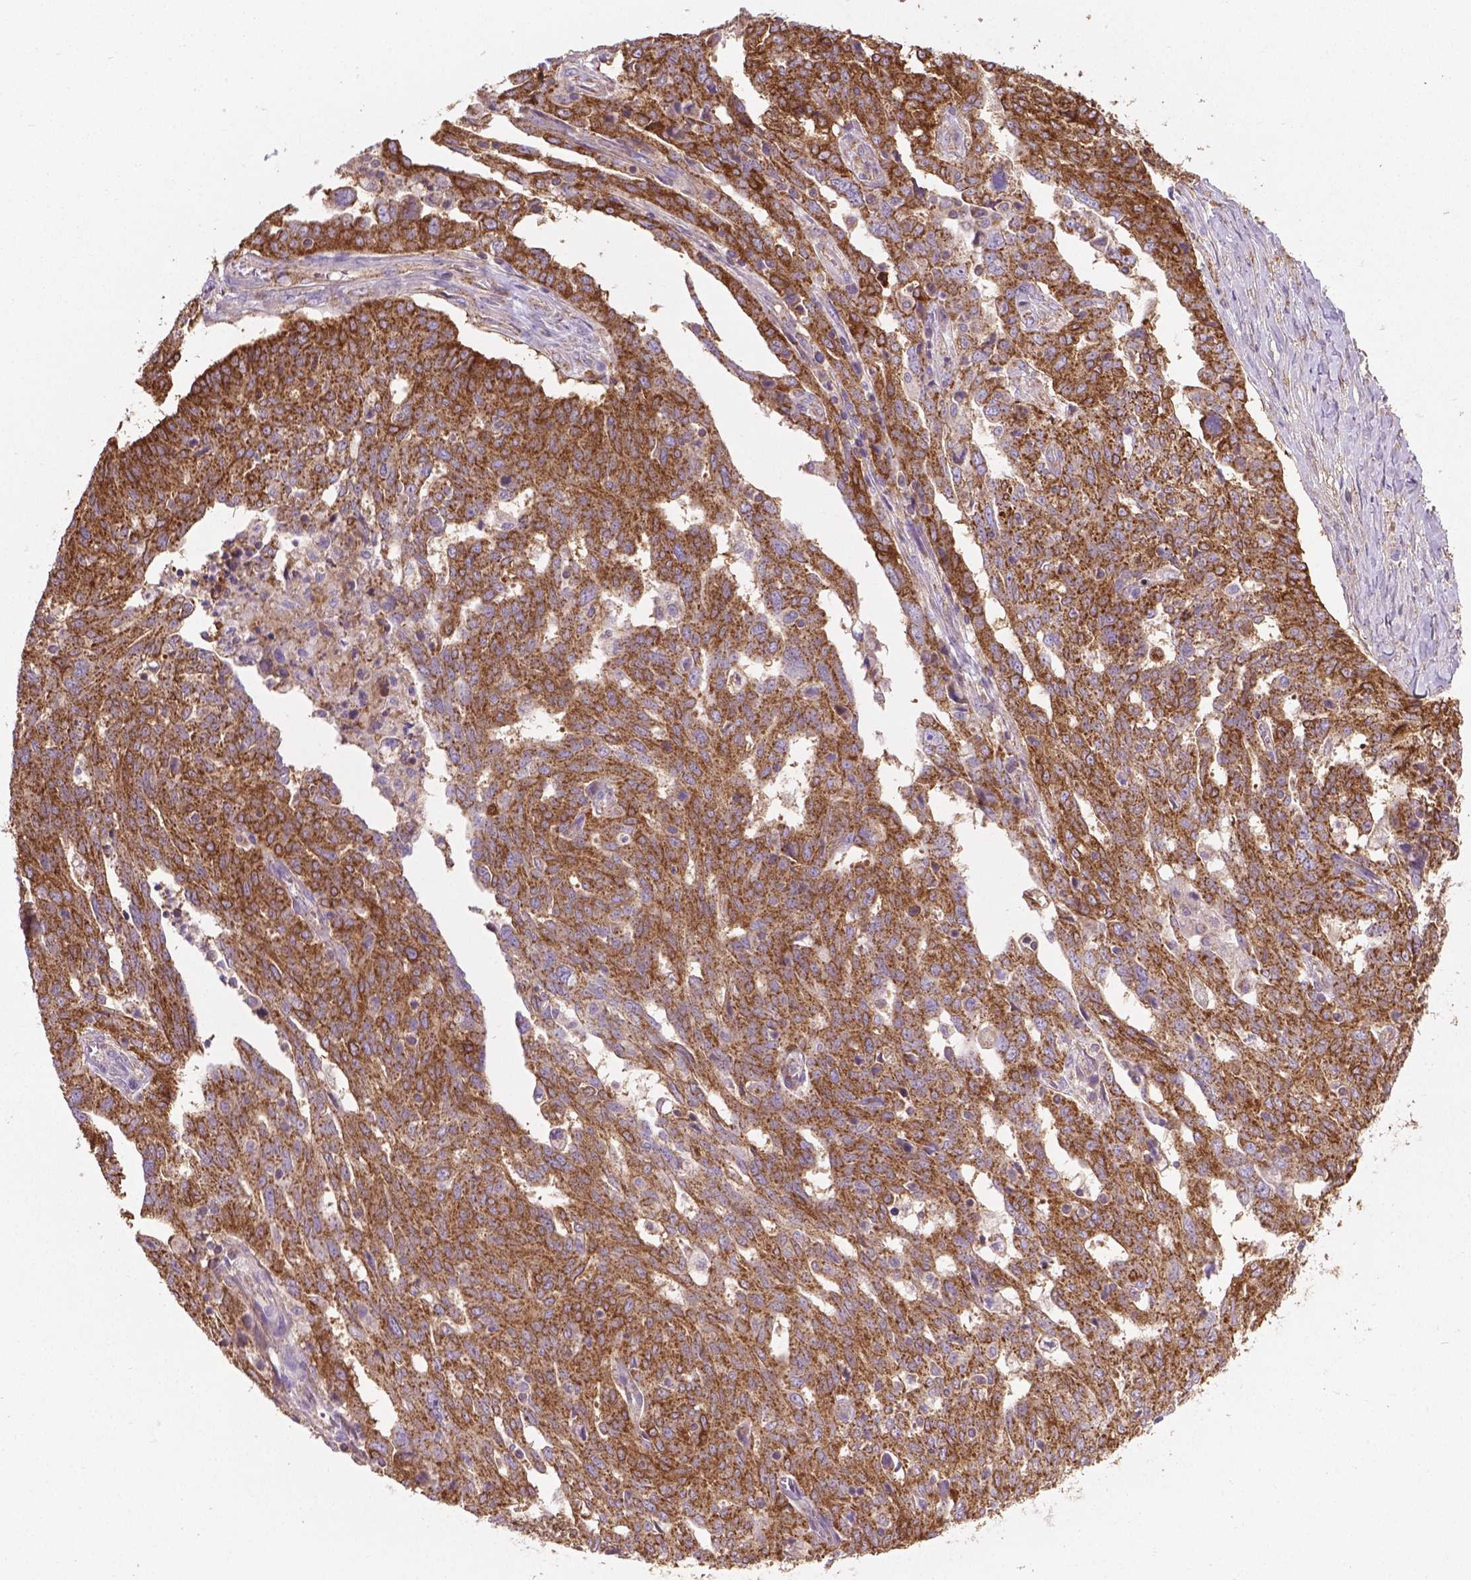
{"staining": {"intensity": "strong", "quantity": ">75%", "location": "cytoplasmic/membranous"}, "tissue": "ovarian cancer", "cell_type": "Tumor cells", "image_type": "cancer", "snomed": [{"axis": "morphology", "description": "Cystadenocarcinoma, serous, NOS"}, {"axis": "topography", "description": "Ovary"}], "caption": "Immunohistochemistry (DAB) staining of ovarian cancer (serous cystadenocarcinoma) demonstrates strong cytoplasmic/membranous protein expression in about >75% of tumor cells.", "gene": "TCAF1", "patient": {"sex": "female", "age": 67}}